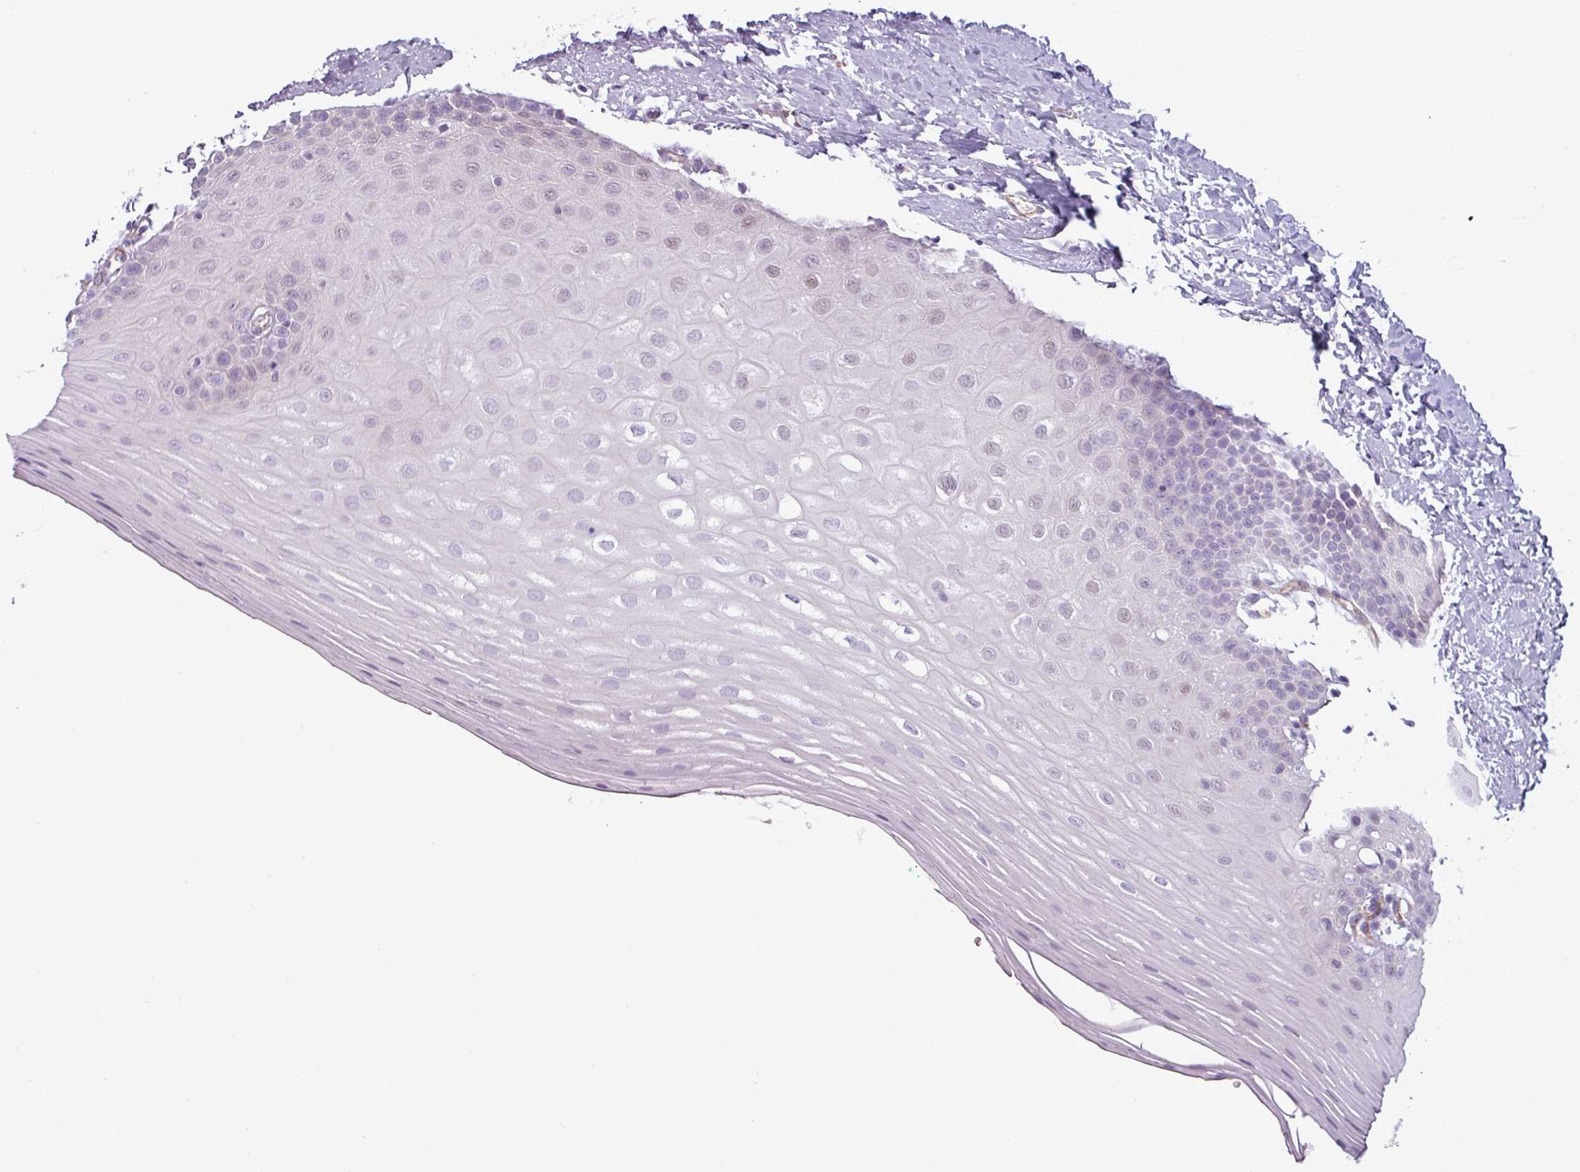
{"staining": {"intensity": "moderate", "quantity": "<25%", "location": "cytoplasmic/membranous,nuclear"}, "tissue": "oral mucosa", "cell_type": "Squamous epithelial cells", "image_type": "normal", "snomed": [{"axis": "morphology", "description": "Normal tissue, NOS"}, {"axis": "topography", "description": "Oral tissue"}], "caption": "Immunohistochemical staining of unremarkable oral mucosa displays moderate cytoplasmic/membranous,nuclear protein positivity in approximately <25% of squamous epithelial cells.", "gene": "ATP10A", "patient": {"sex": "female", "age": 67}}